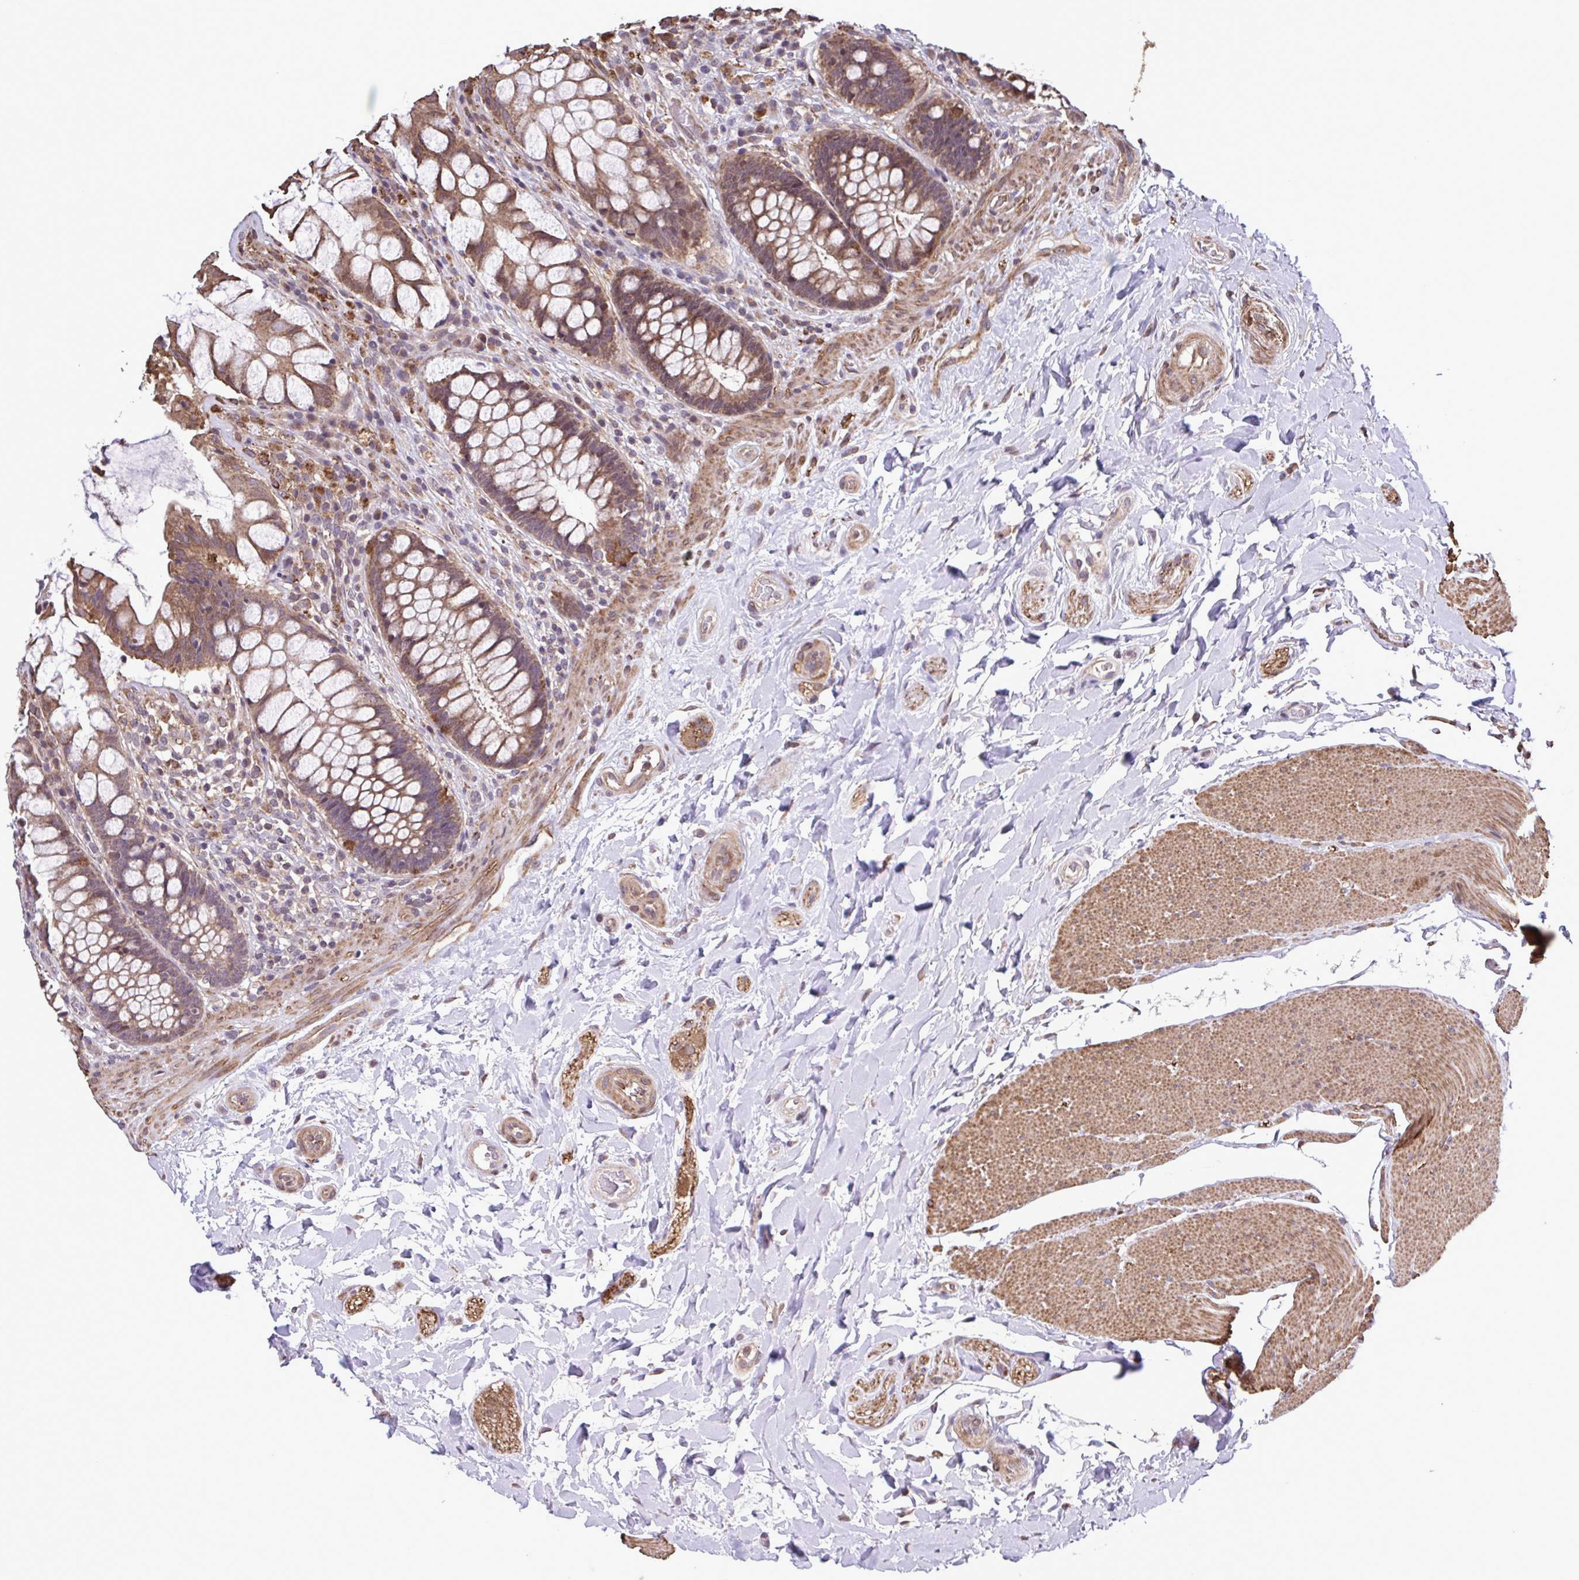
{"staining": {"intensity": "moderate", "quantity": ">75%", "location": "cytoplasmic/membranous"}, "tissue": "rectum", "cell_type": "Glandular cells", "image_type": "normal", "snomed": [{"axis": "morphology", "description": "Normal tissue, NOS"}, {"axis": "topography", "description": "Rectum"}], "caption": "Rectum stained with DAB IHC demonstrates medium levels of moderate cytoplasmic/membranous positivity in approximately >75% of glandular cells. Using DAB (brown) and hematoxylin (blue) stains, captured at high magnification using brightfield microscopy.", "gene": "ZNF200", "patient": {"sex": "female", "age": 58}}